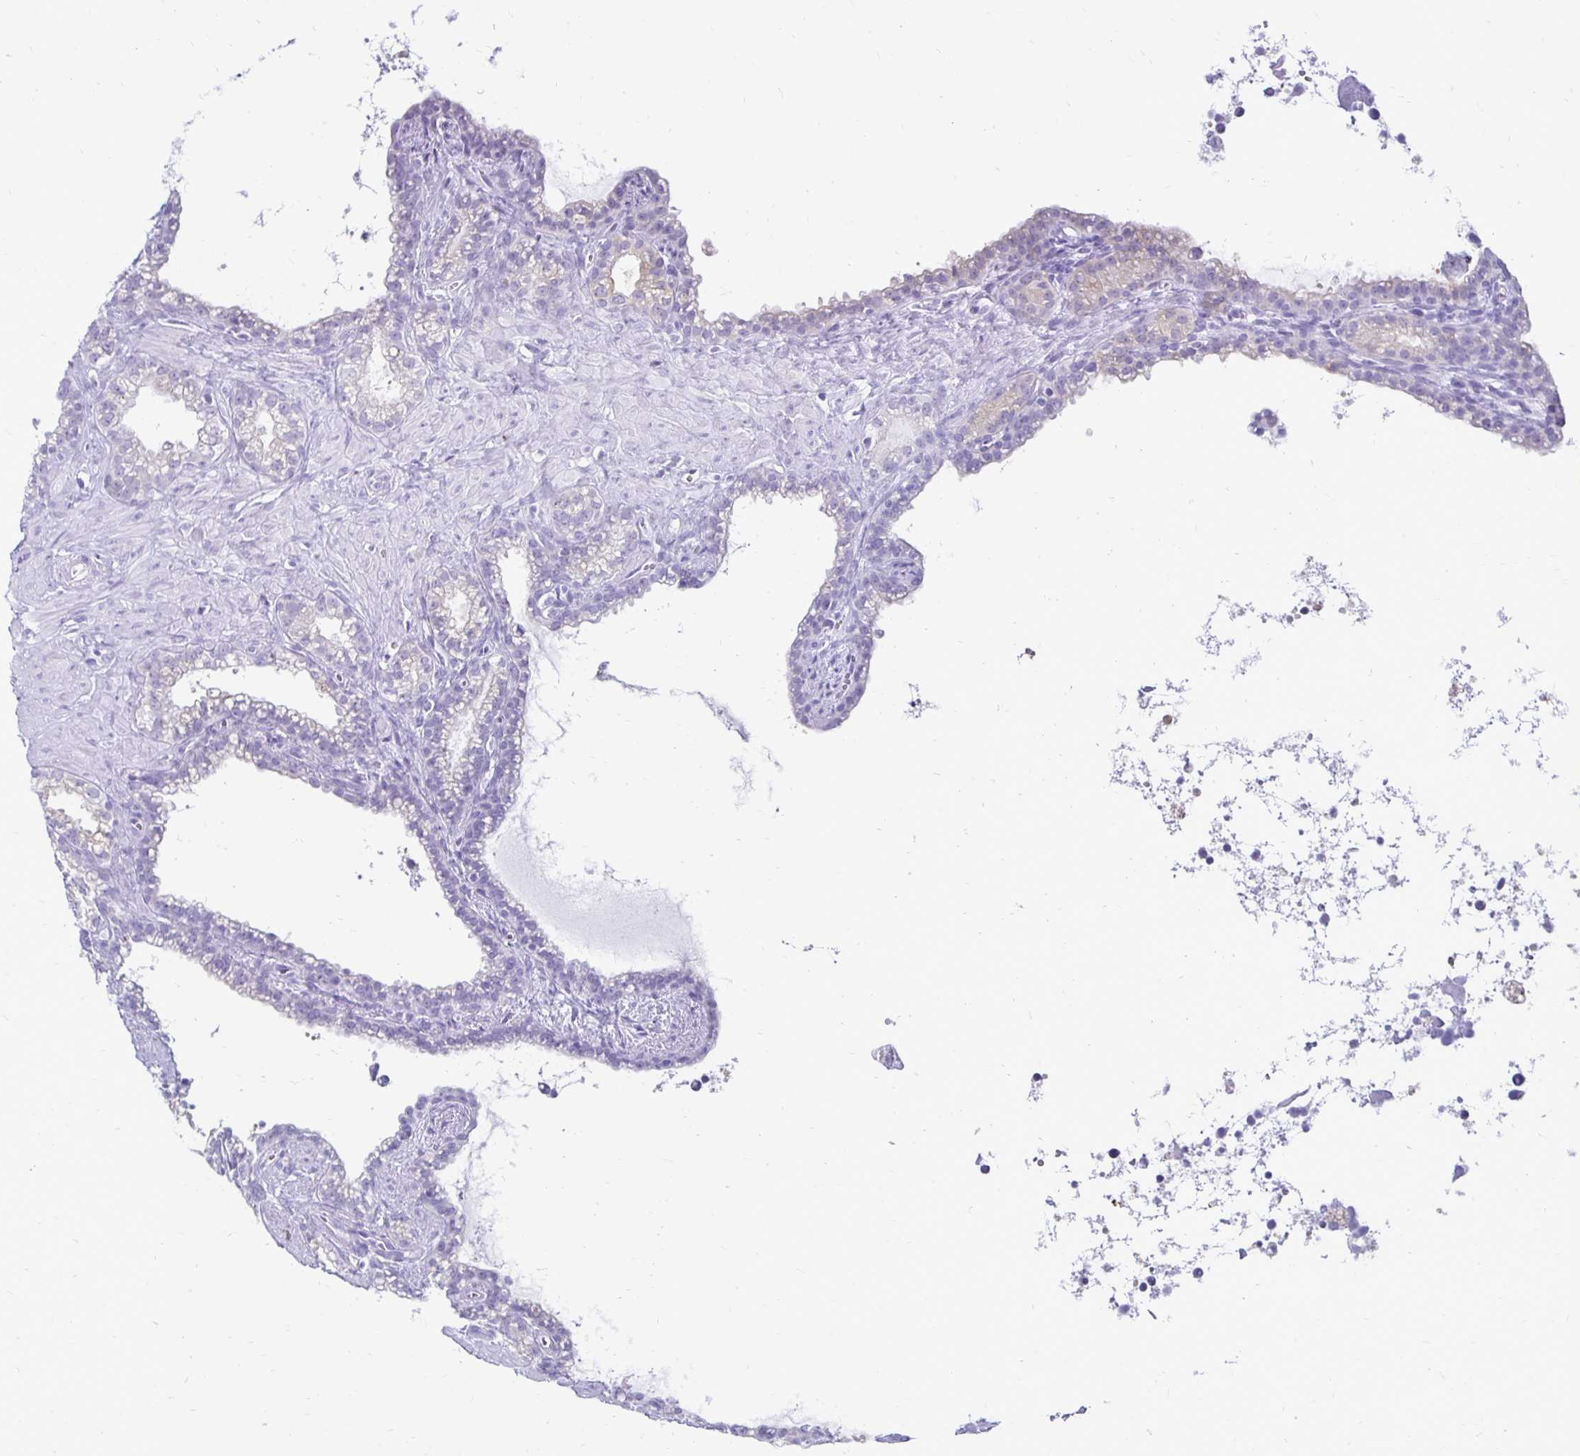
{"staining": {"intensity": "negative", "quantity": "none", "location": "none"}, "tissue": "seminal vesicle", "cell_type": "Glandular cells", "image_type": "normal", "snomed": [{"axis": "morphology", "description": "Normal tissue, NOS"}, {"axis": "topography", "description": "Seminal veicle"}], "caption": "An image of human seminal vesicle is negative for staining in glandular cells. (Stains: DAB immunohistochemistry with hematoxylin counter stain, Microscopy: brightfield microscopy at high magnification).", "gene": "CST6", "patient": {"sex": "male", "age": 76}}